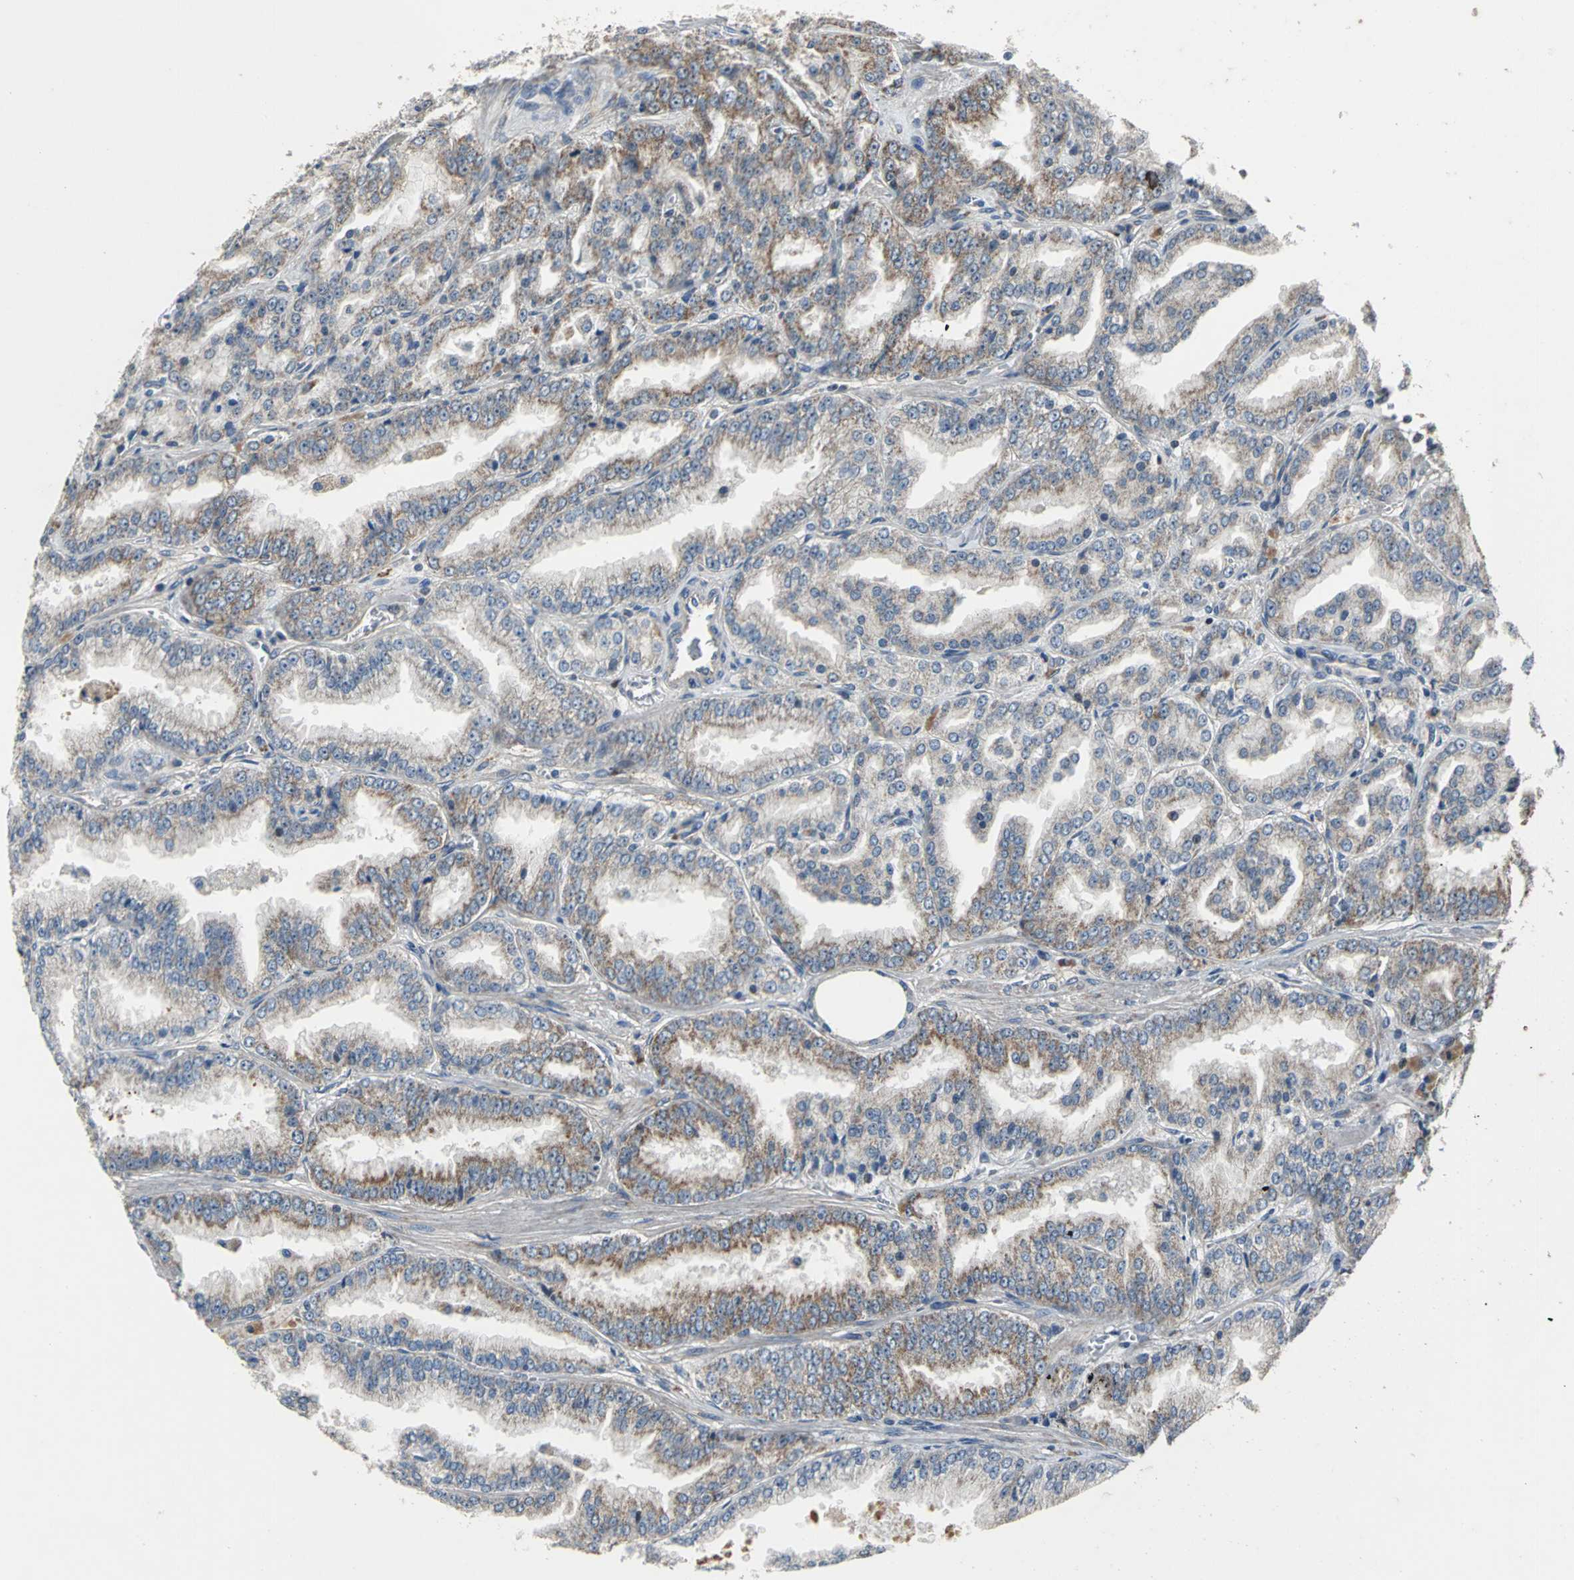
{"staining": {"intensity": "moderate", "quantity": "25%-75%", "location": "cytoplasmic/membranous"}, "tissue": "prostate cancer", "cell_type": "Tumor cells", "image_type": "cancer", "snomed": [{"axis": "morphology", "description": "Adenocarcinoma, High grade"}, {"axis": "topography", "description": "Prostate"}], "caption": "Prostate cancer was stained to show a protein in brown. There is medium levels of moderate cytoplasmic/membranous staining in about 25%-75% of tumor cells.", "gene": "JADE3", "patient": {"sex": "male", "age": 61}}